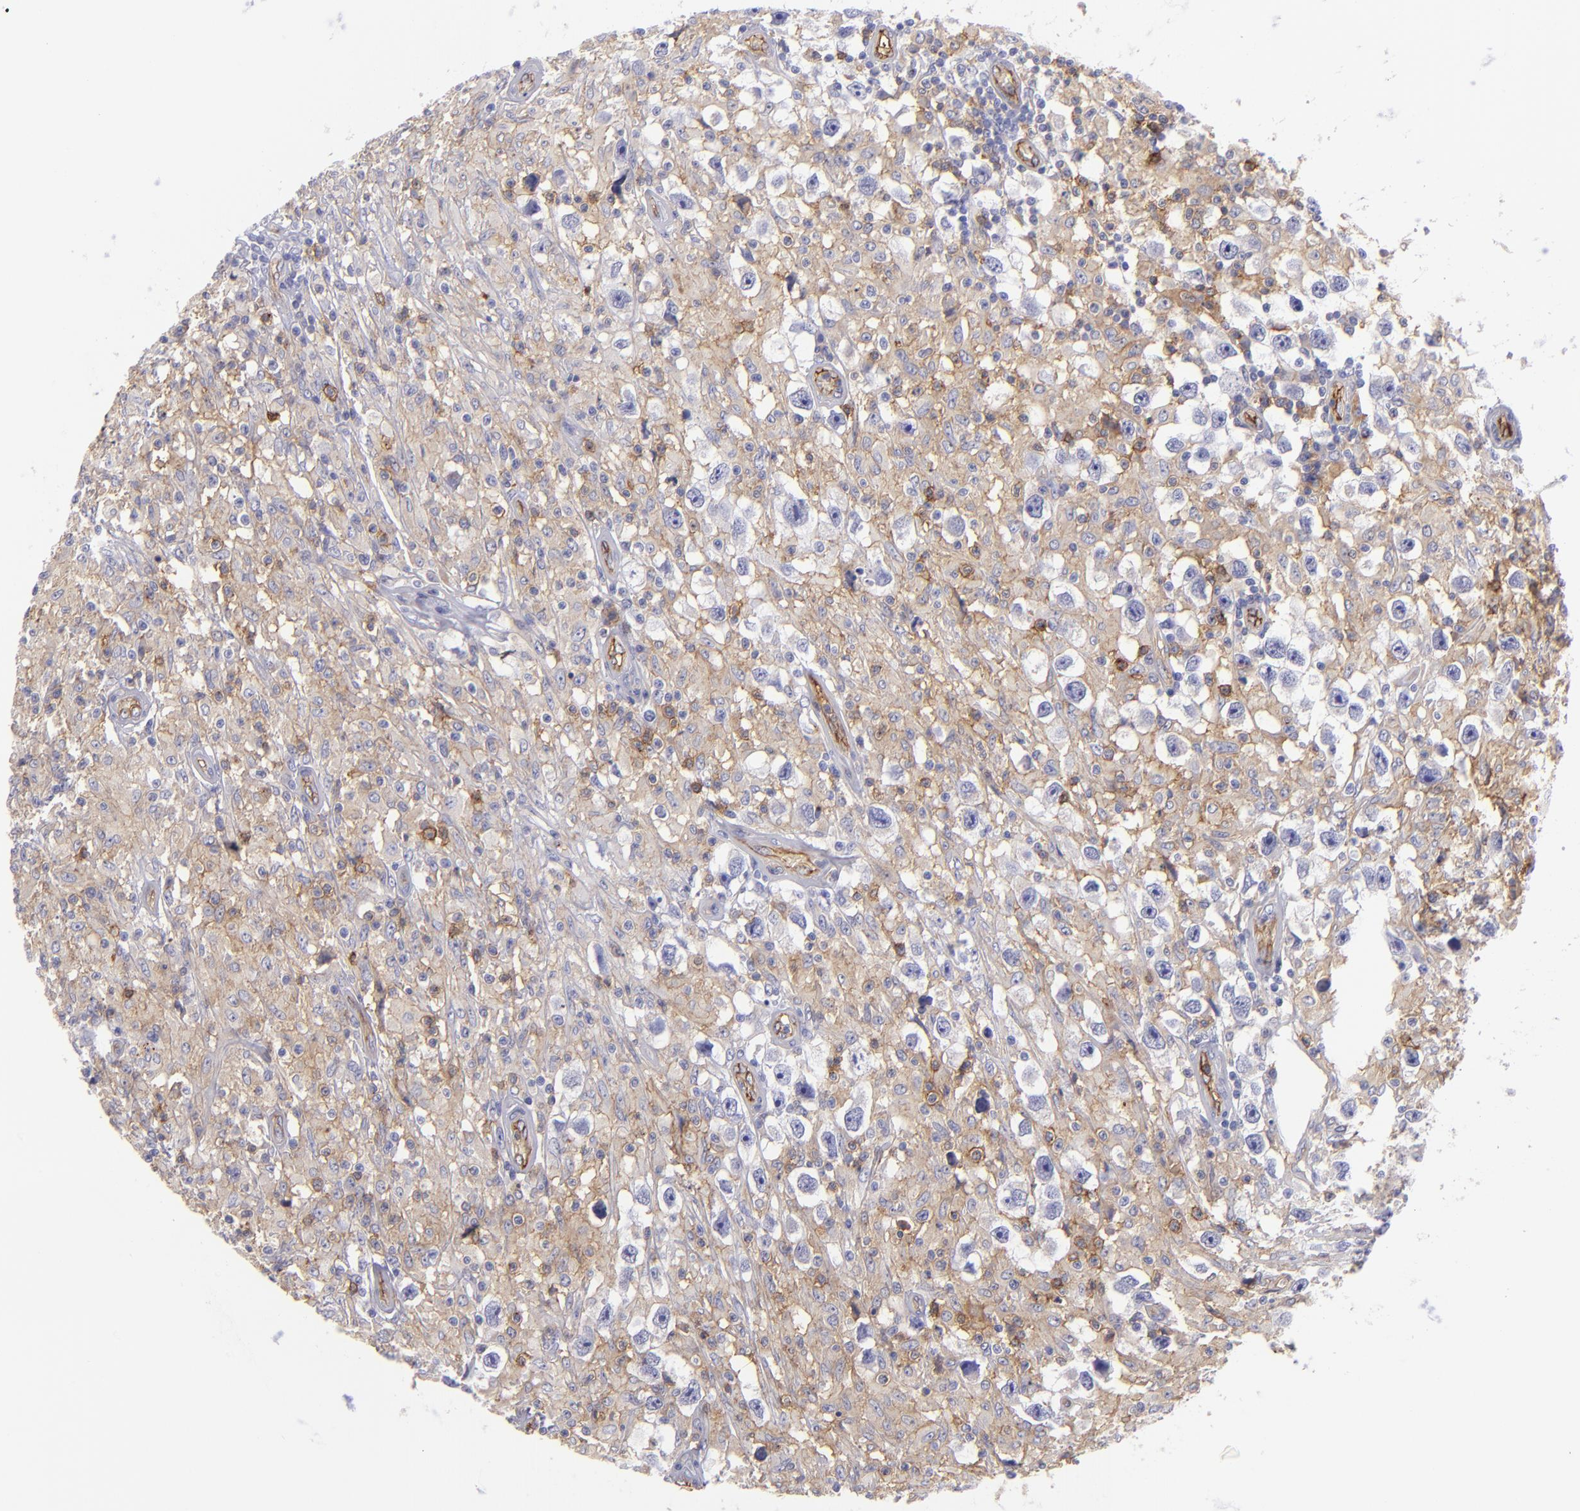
{"staining": {"intensity": "negative", "quantity": "none", "location": "none"}, "tissue": "testis cancer", "cell_type": "Tumor cells", "image_type": "cancer", "snomed": [{"axis": "morphology", "description": "Seminoma, NOS"}, {"axis": "topography", "description": "Testis"}], "caption": "Immunohistochemistry (IHC) histopathology image of neoplastic tissue: testis seminoma stained with DAB shows no significant protein staining in tumor cells.", "gene": "ENTPD1", "patient": {"sex": "male", "age": 34}}